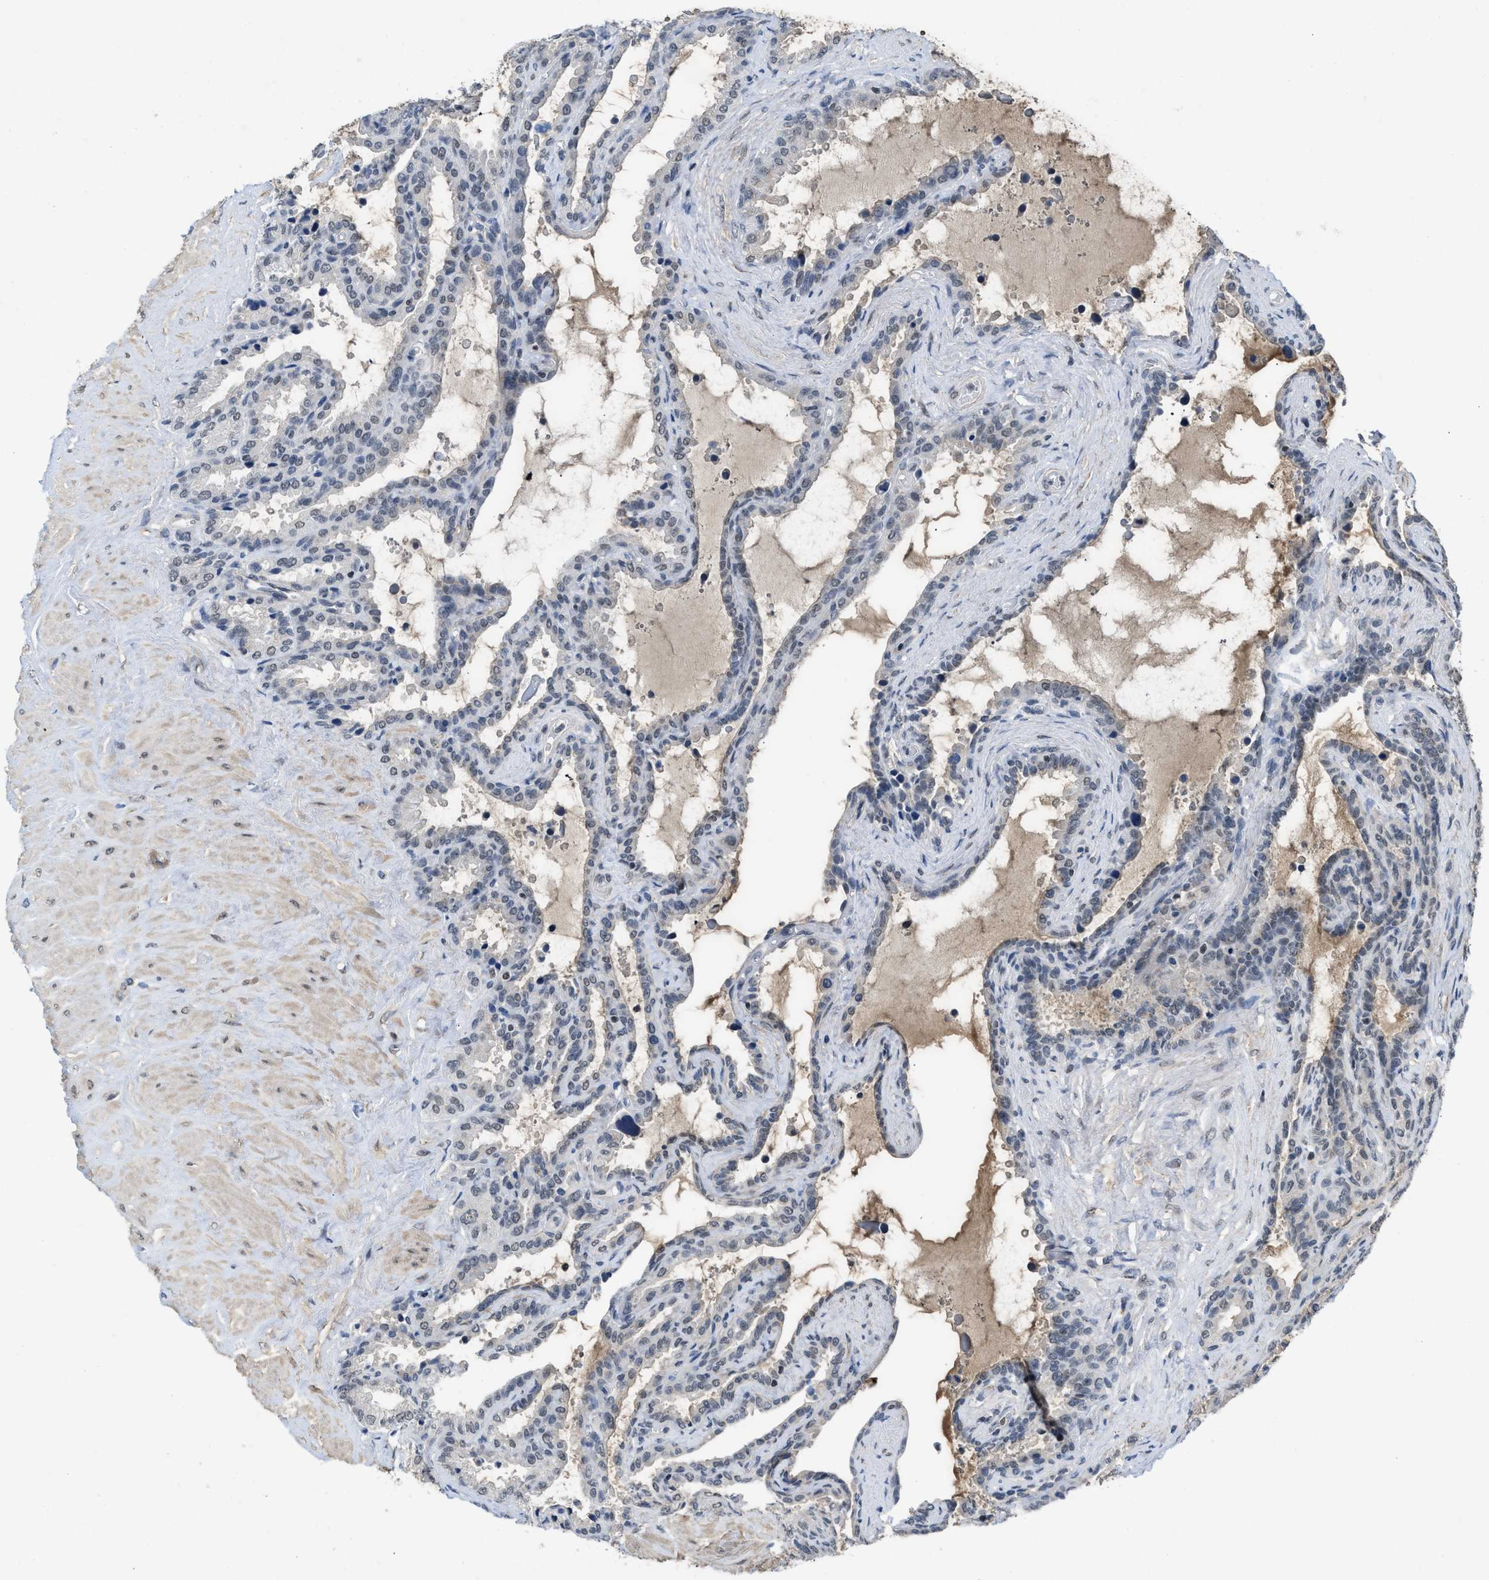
{"staining": {"intensity": "weak", "quantity": "<25%", "location": "nuclear"}, "tissue": "seminal vesicle", "cell_type": "Glandular cells", "image_type": "normal", "snomed": [{"axis": "morphology", "description": "Normal tissue, NOS"}, {"axis": "topography", "description": "Seminal veicle"}], "caption": "A histopathology image of seminal vesicle stained for a protein exhibits no brown staining in glandular cells. (Immunohistochemistry, brightfield microscopy, high magnification).", "gene": "TERF2IP", "patient": {"sex": "male", "age": 46}}